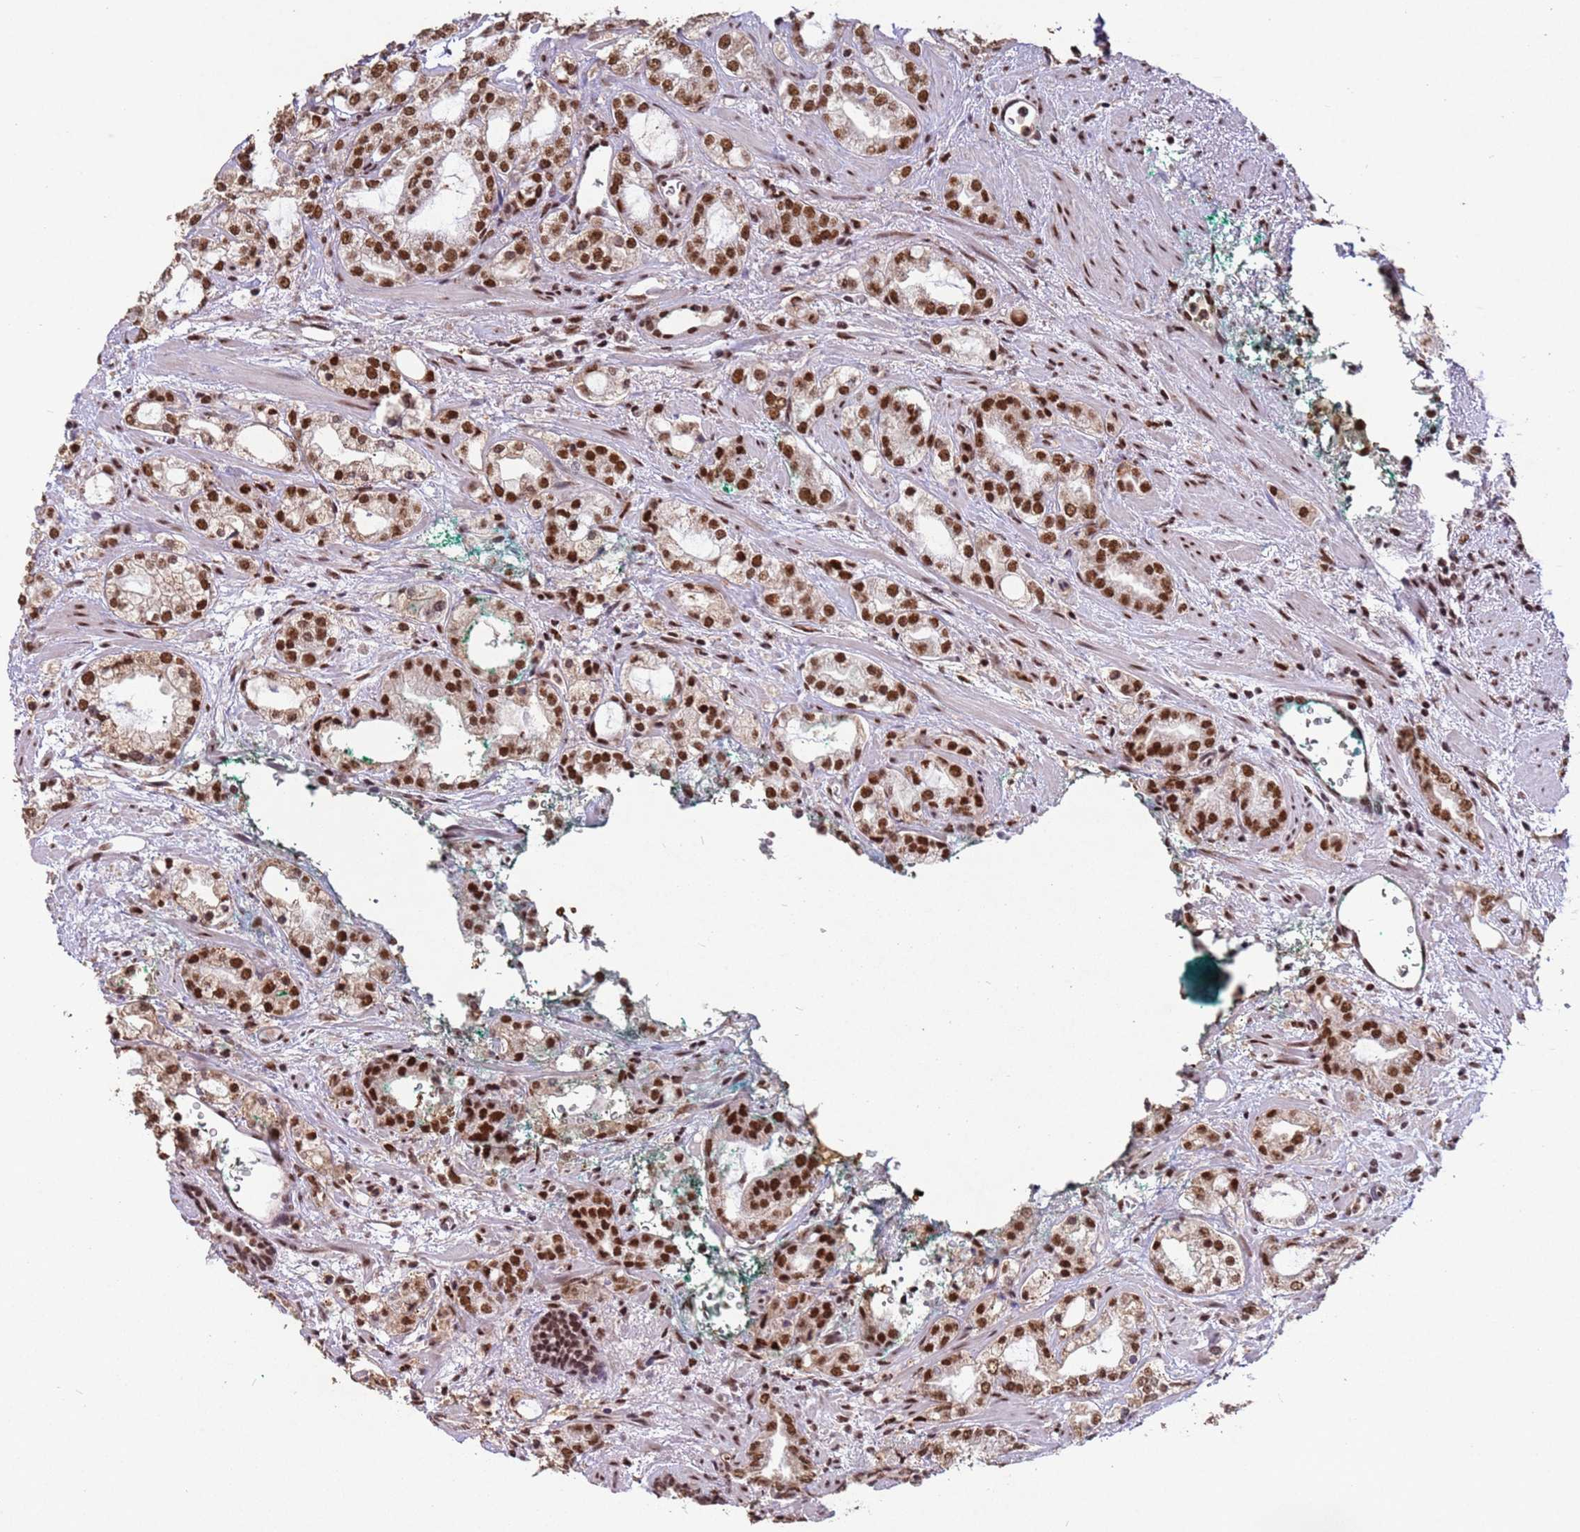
{"staining": {"intensity": "strong", "quantity": ">75%", "location": "nuclear"}, "tissue": "prostate cancer", "cell_type": "Tumor cells", "image_type": "cancer", "snomed": [{"axis": "morphology", "description": "Adenocarcinoma, High grade"}, {"axis": "topography", "description": "Prostate"}], "caption": "Human prostate high-grade adenocarcinoma stained with a protein marker demonstrates strong staining in tumor cells.", "gene": "ESF1", "patient": {"sex": "male", "age": 64}}